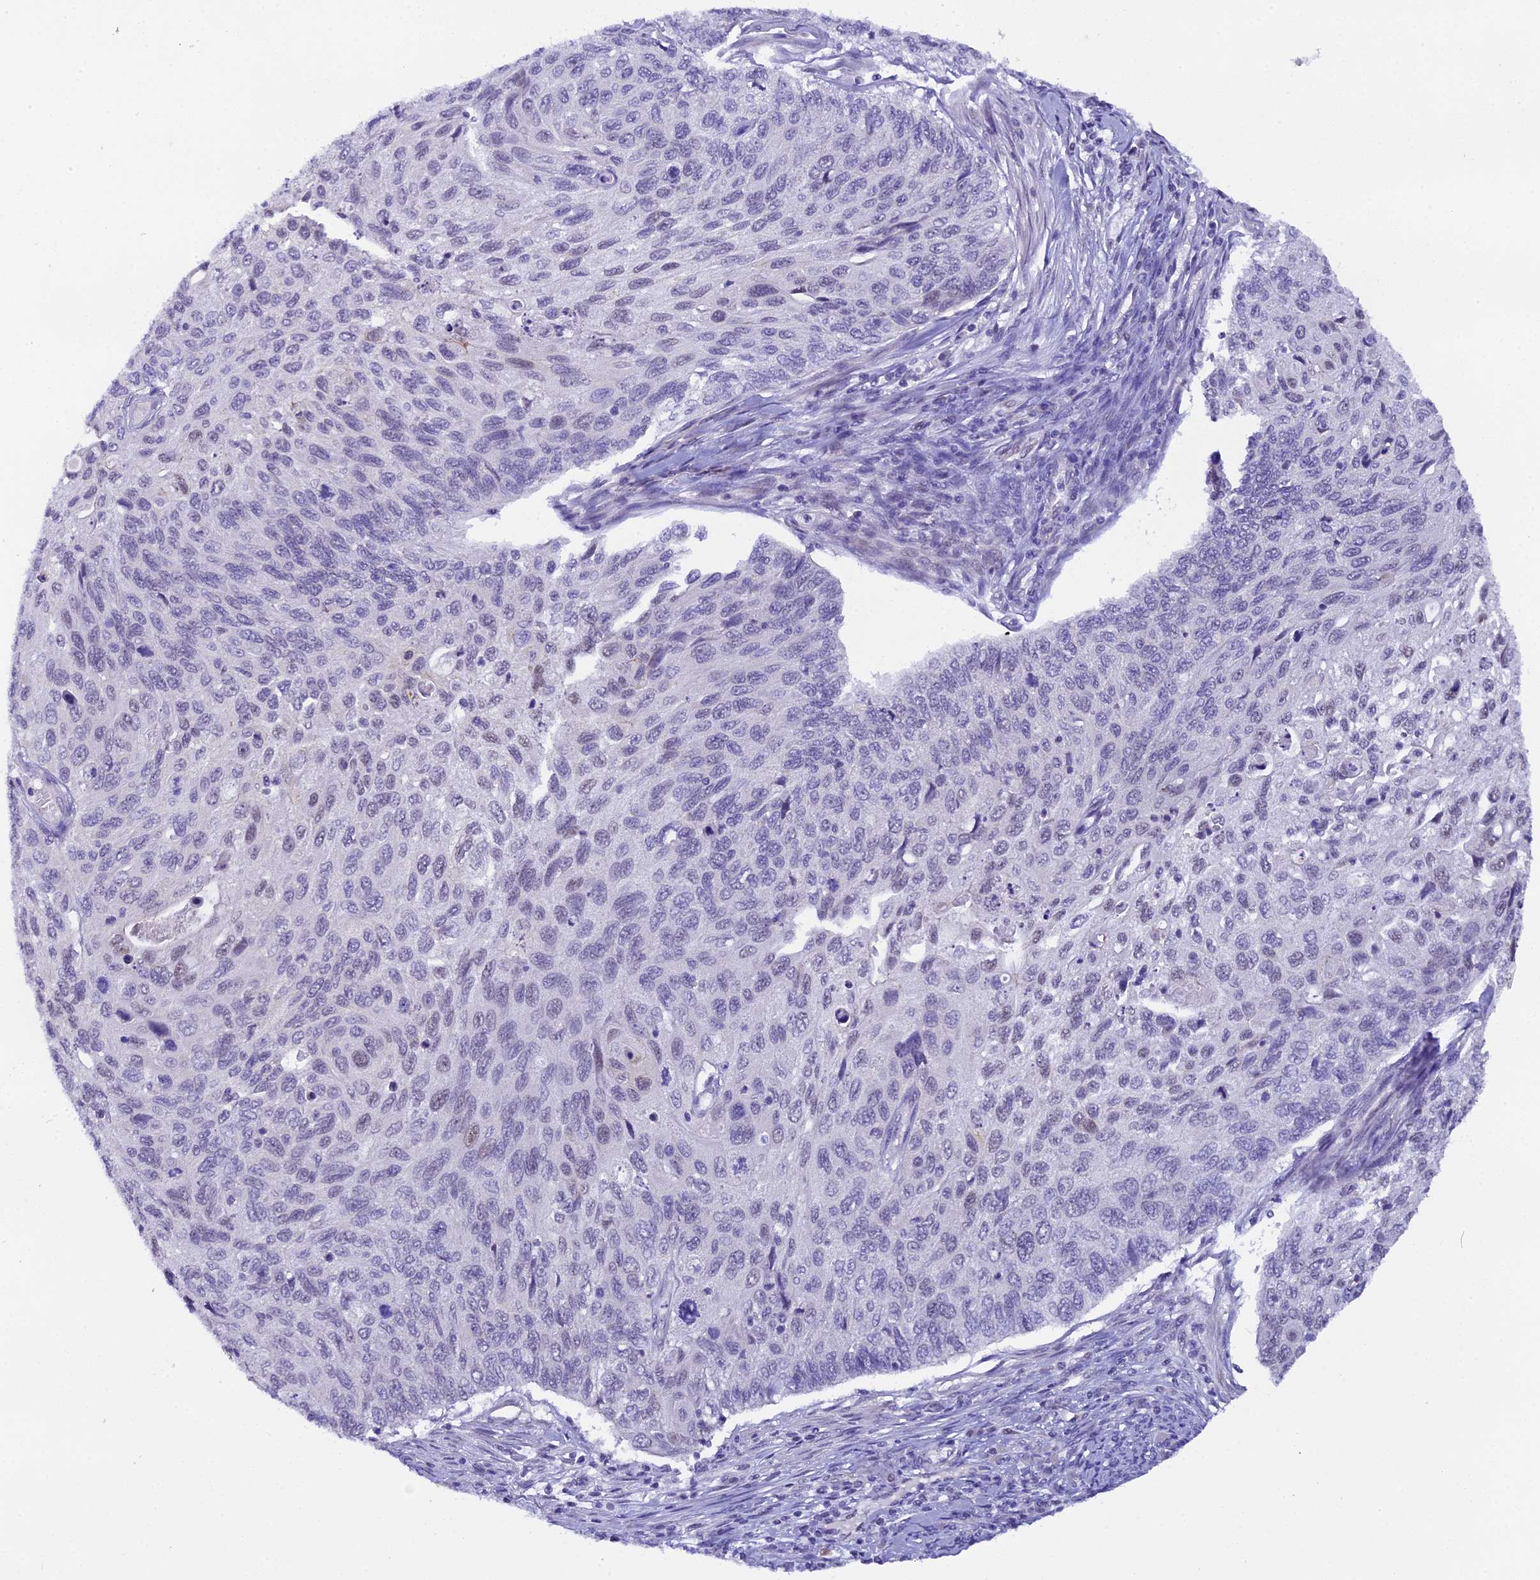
{"staining": {"intensity": "negative", "quantity": "none", "location": "none"}, "tissue": "cervical cancer", "cell_type": "Tumor cells", "image_type": "cancer", "snomed": [{"axis": "morphology", "description": "Squamous cell carcinoma, NOS"}, {"axis": "topography", "description": "Cervix"}], "caption": "This is an immunohistochemistry image of human cervical squamous cell carcinoma. There is no expression in tumor cells.", "gene": "OSGEP", "patient": {"sex": "female", "age": 70}}